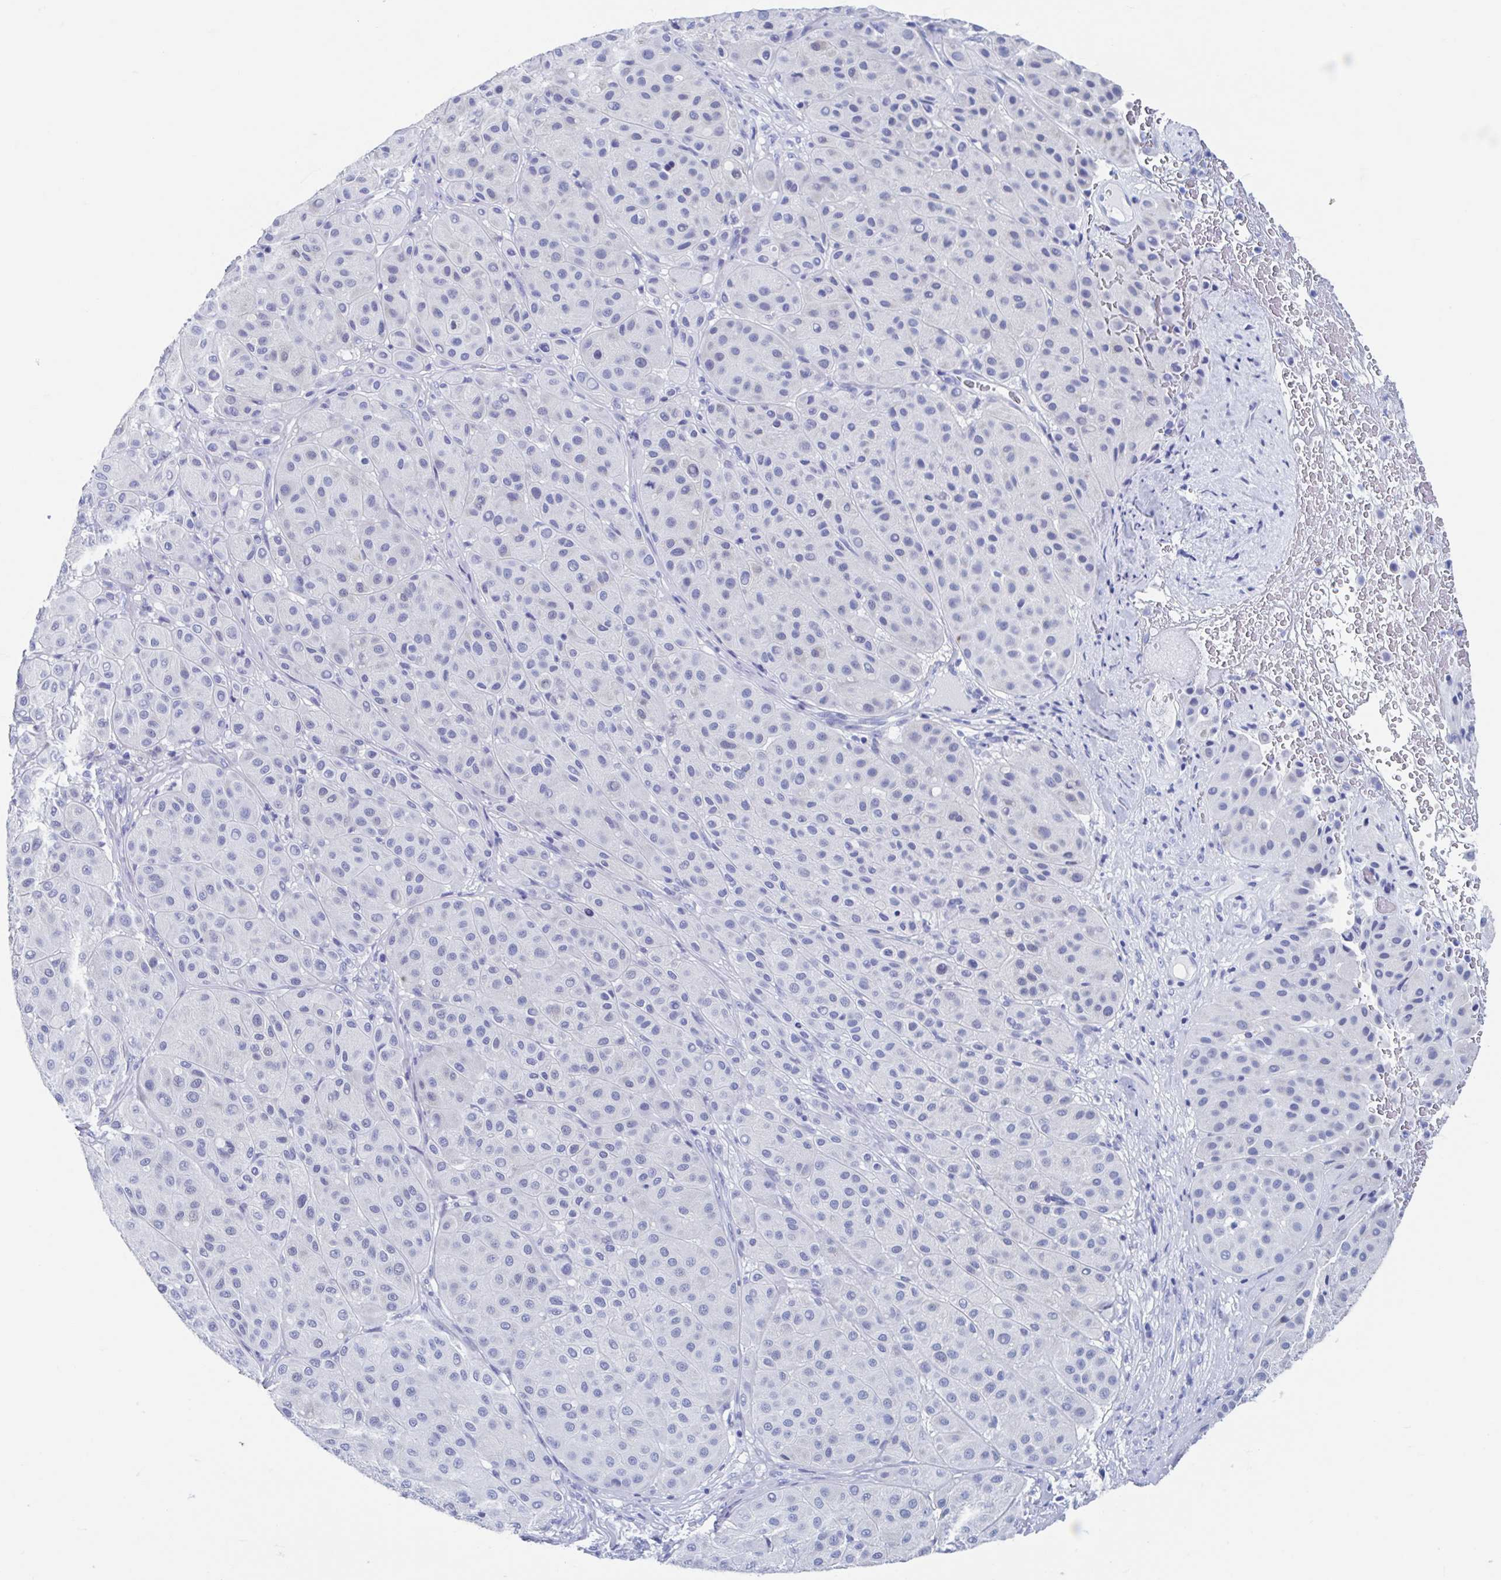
{"staining": {"intensity": "negative", "quantity": "none", "location": "none"}, "tissue": "melanoma", "cell_type": "Tumor cells", "image_type": "cancer", "snomed": [{"axis": "morphology", "description": "Malignant melanoma, Metastatic site"}, {"axis": "topography", "description": "Smooth muscle"}], "caption": "Immunohistochemical staining of human malignant melanoma (metastatic site) shows no significant positivity in tumor cells.", "gene": "C10orf53", "patient": {"sex": "male", "age": 41}}